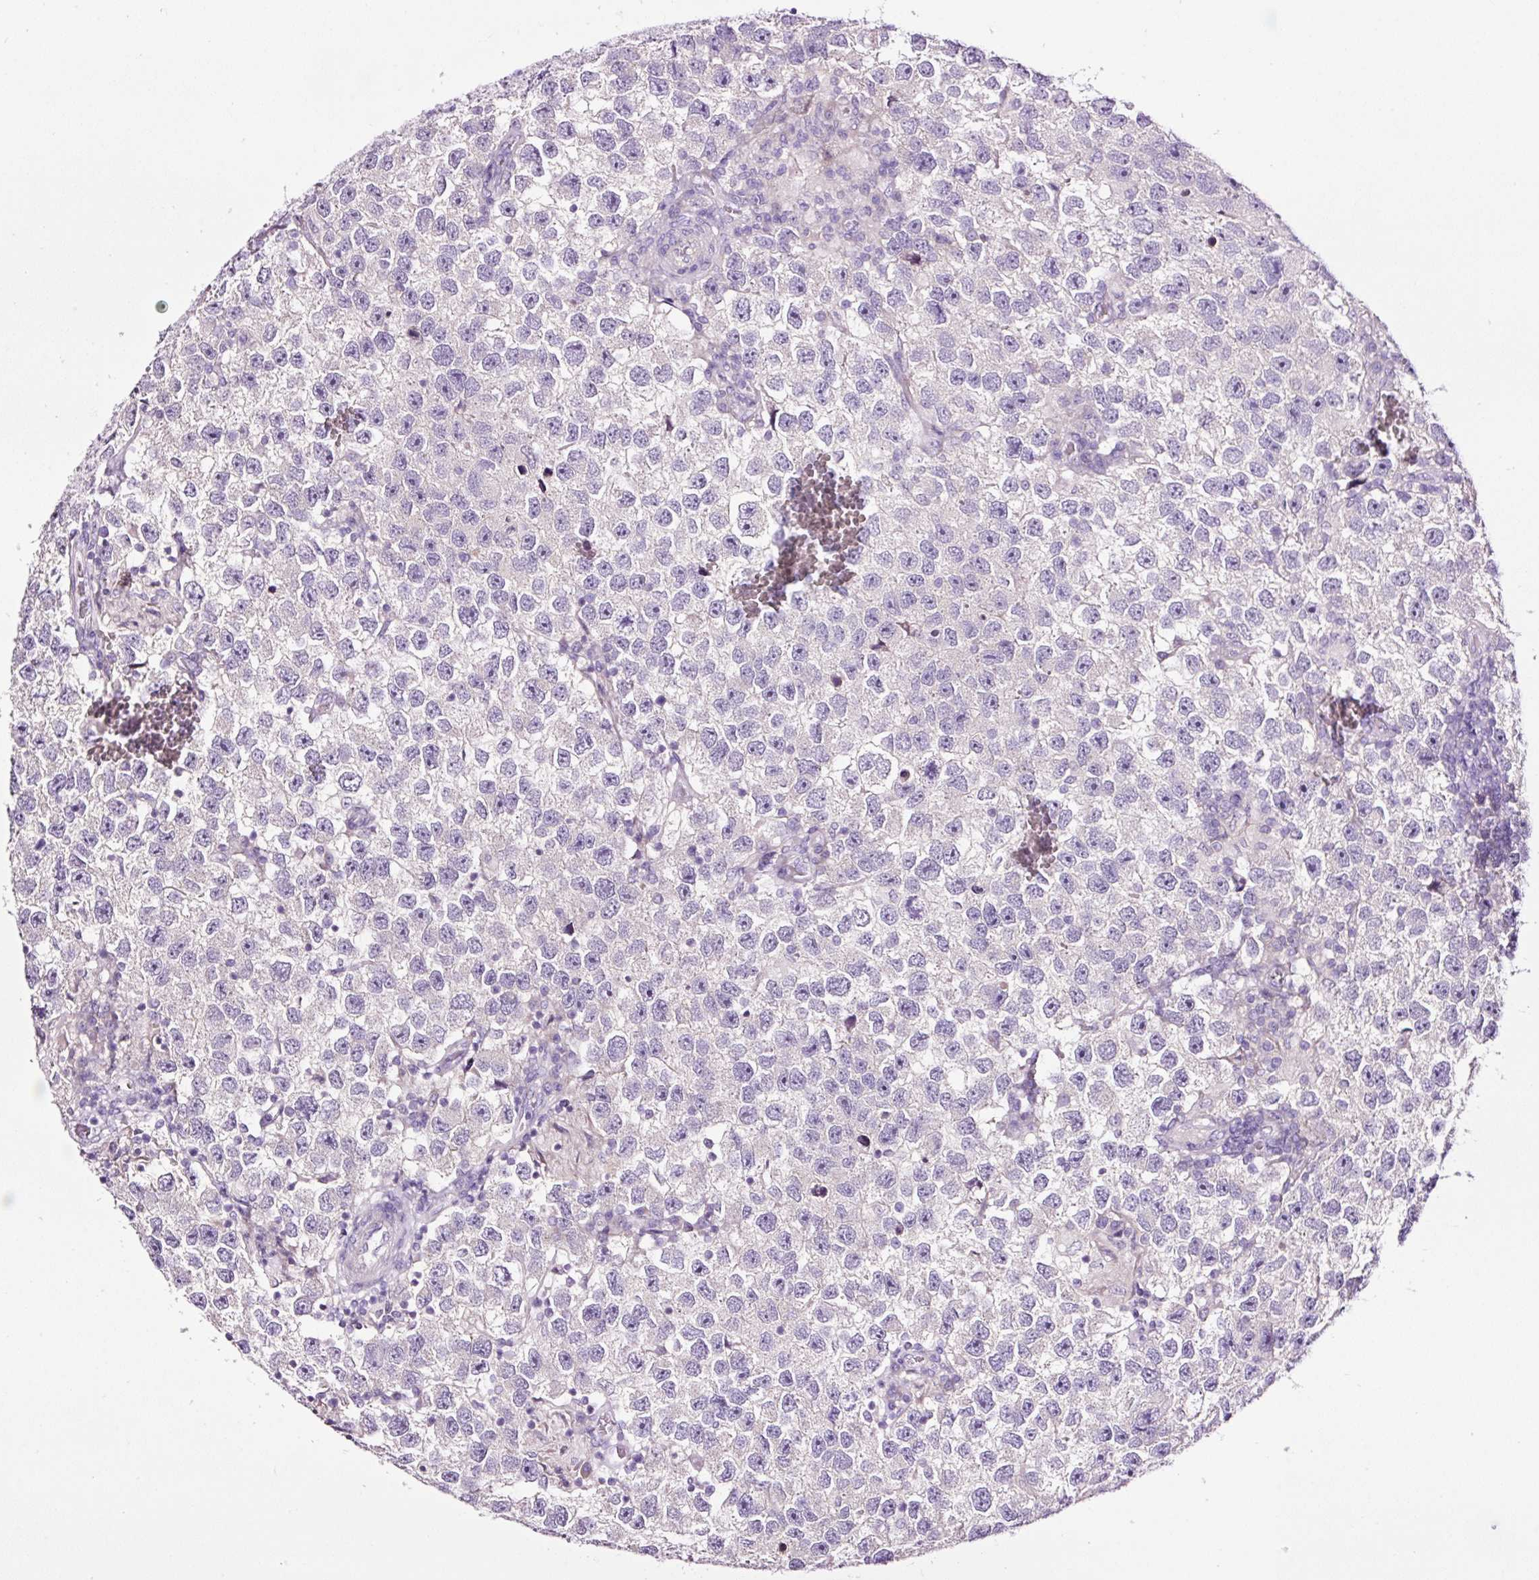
{"staining": {"intensity": "negative", "quantity": "none", "location": "none"}, "tissue": "testis cancer", "cell_type": "Tumor cells", "image_type": "cancer", "snomed": [{"axis": "morphology", "description": "Seminoma, NOS"}, {"axis": "topography", "description": "Testis"}], "caption": "This is an immunohistochemistry (IHC) image of seminoma (testis). There is no staining in tumor cells.", "gene": "PAM", "patient": {"sex": "male", "age": 26}}